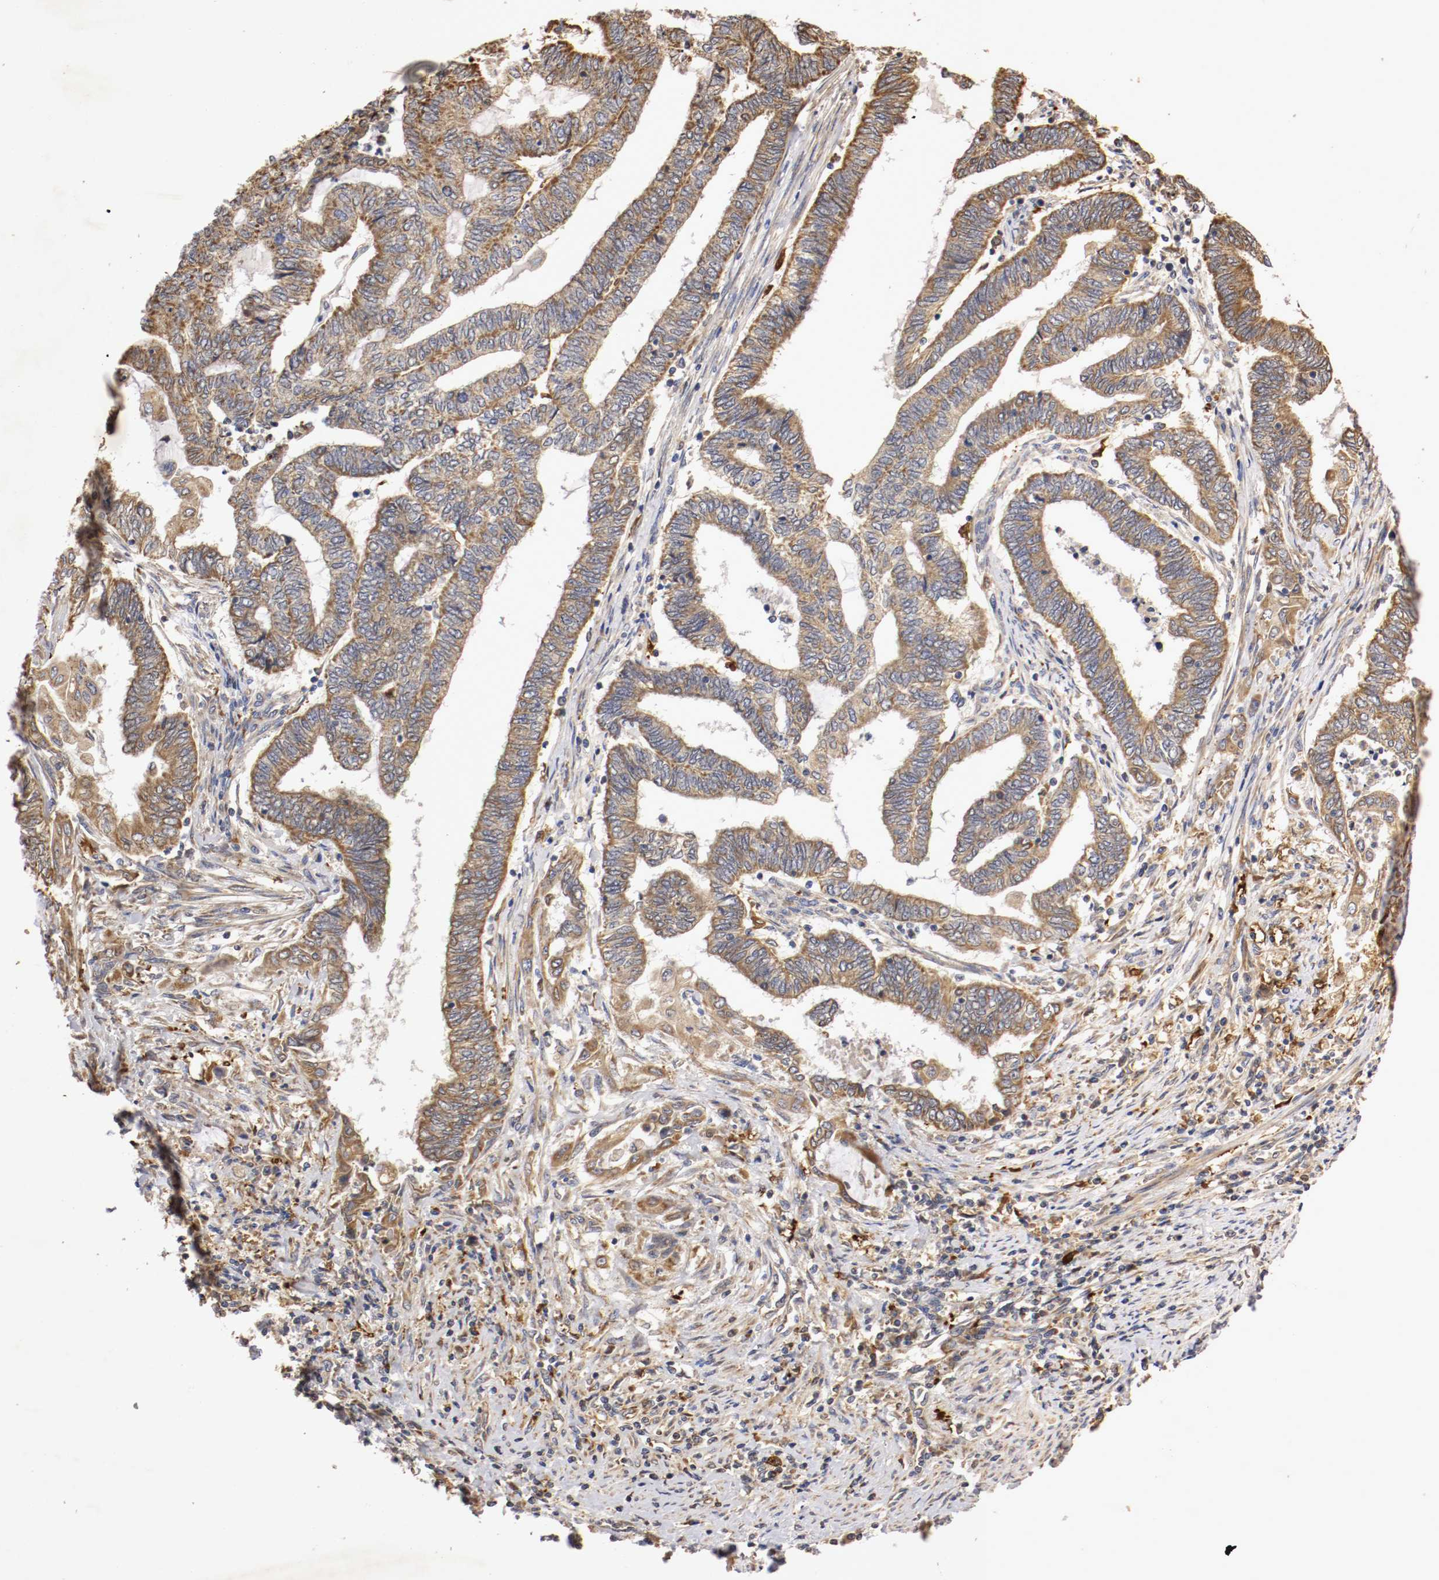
{"staining": {"intensity": "moderate", "quantity": ">75%", "location": "cytoplasmic/membranous"}, "tissue": "endometrial cancer", "cell_type": "Tumor cells", "image_type": "cancer", "snomed": [{"axis": "morphology", "description": "Adenocarcinoma, NOS"}, {"axis": "topography", "description": "Uterus"}, {"axis": "topography", "description": "Endometrium"}], "caption": "A brown stain highlights moderate cytoplasmic/membranous positivity of a protein in endometrial cancer (adenocarcinoma) tumor cells.", "gene": "VEZT", "patient": {"sex": "female", "age": 70}}